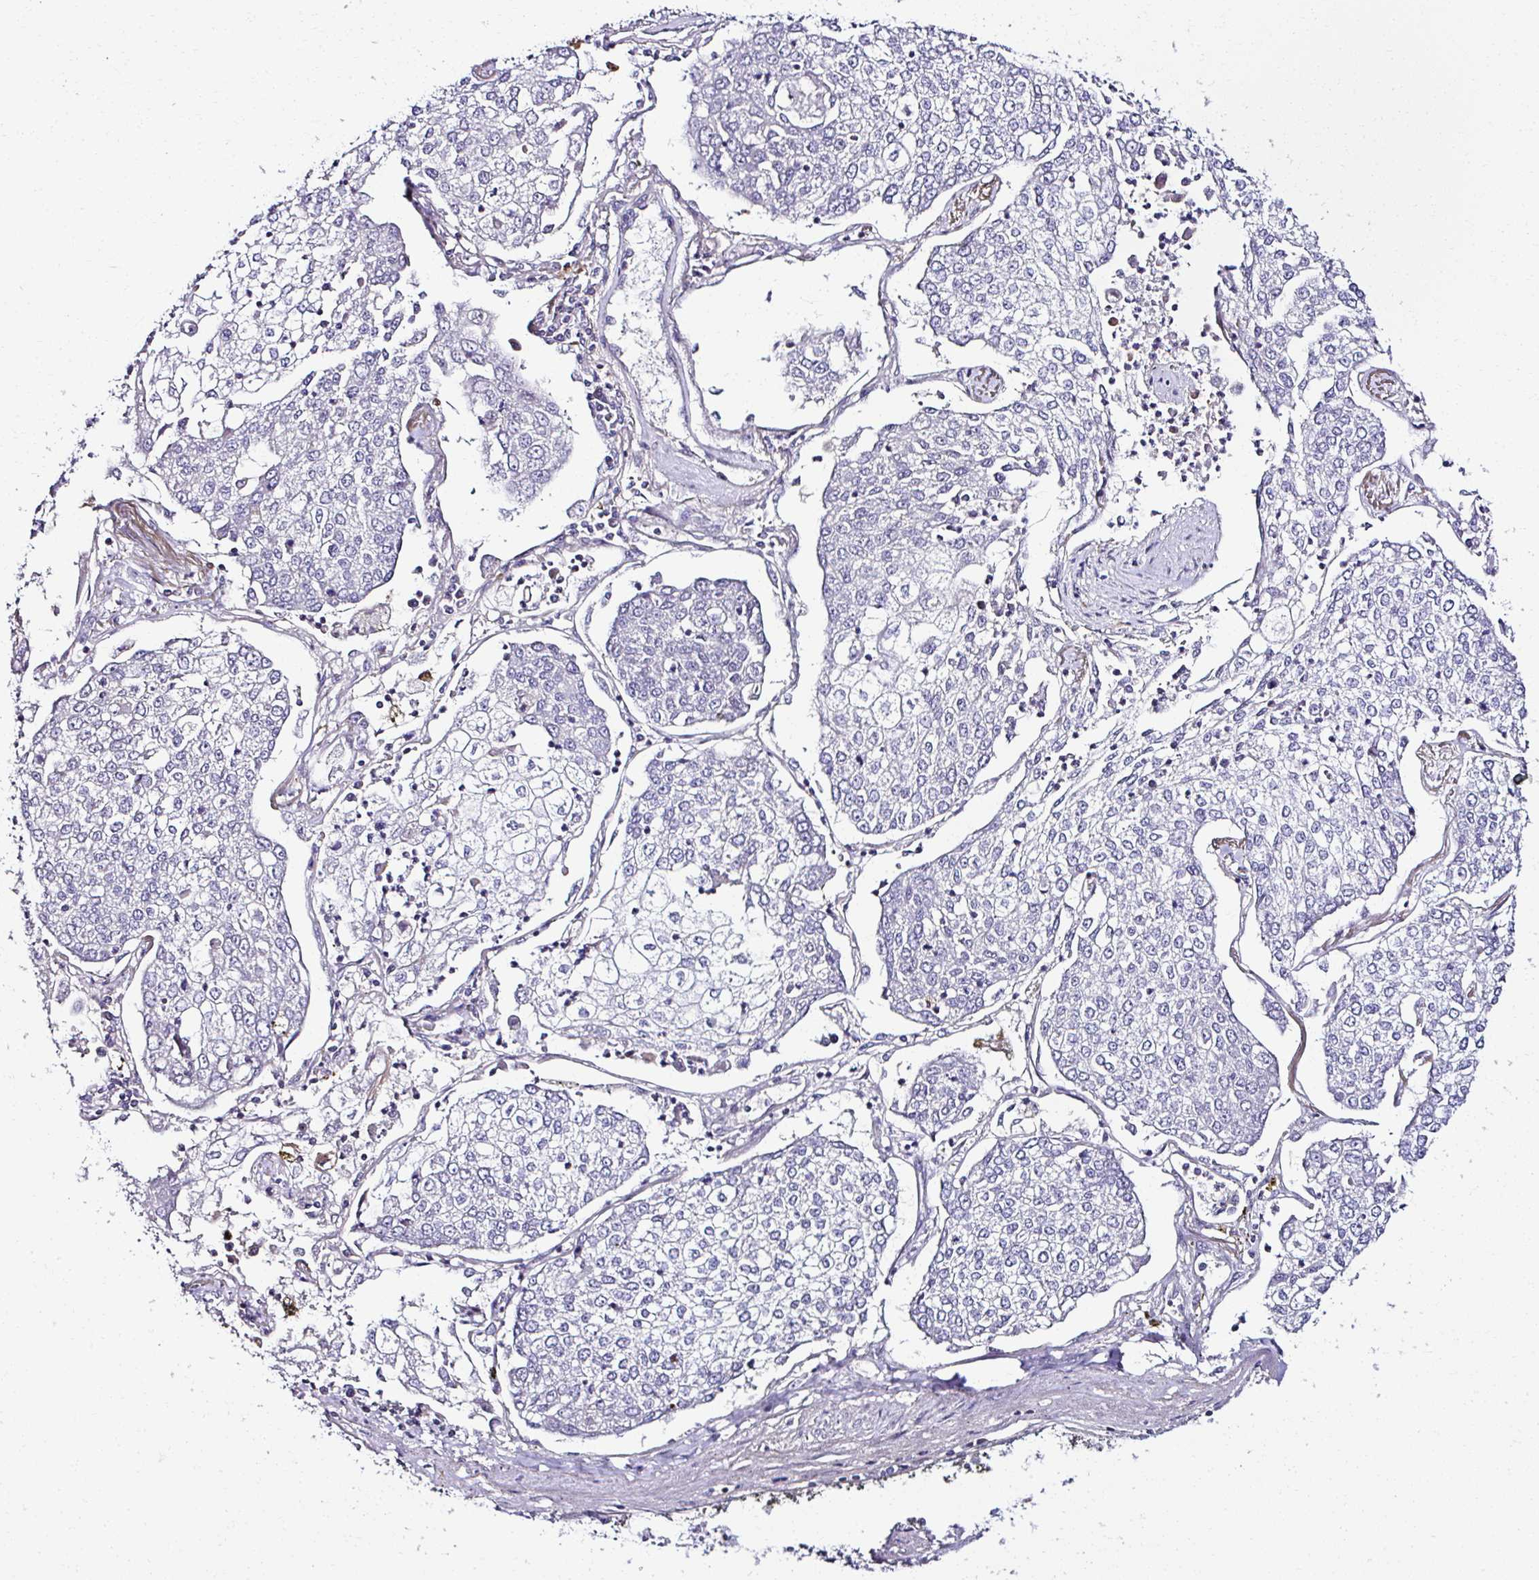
{"staining": {"intensity": "negative", "quantity": "none", "location": "none"}, "tissue": "lung cancer", "cell_type": "Tumor cells", "image_type": "cancer", "snomed": [{"axis": "morphology", "description": "Squamous cell carcinoma, NOS"}, {"axis": "topography", "description": "Lung"}], "caption": "High magnification brightfield microscopy of lung cancer stained with DAB (3,3'-diaminobenzidine) (brown) and counterstained with hematoxylin (blue): tumor cells show no significant staining.", "gene": "CCDC85C", "patient": {"sex": "male", "age": 74}}